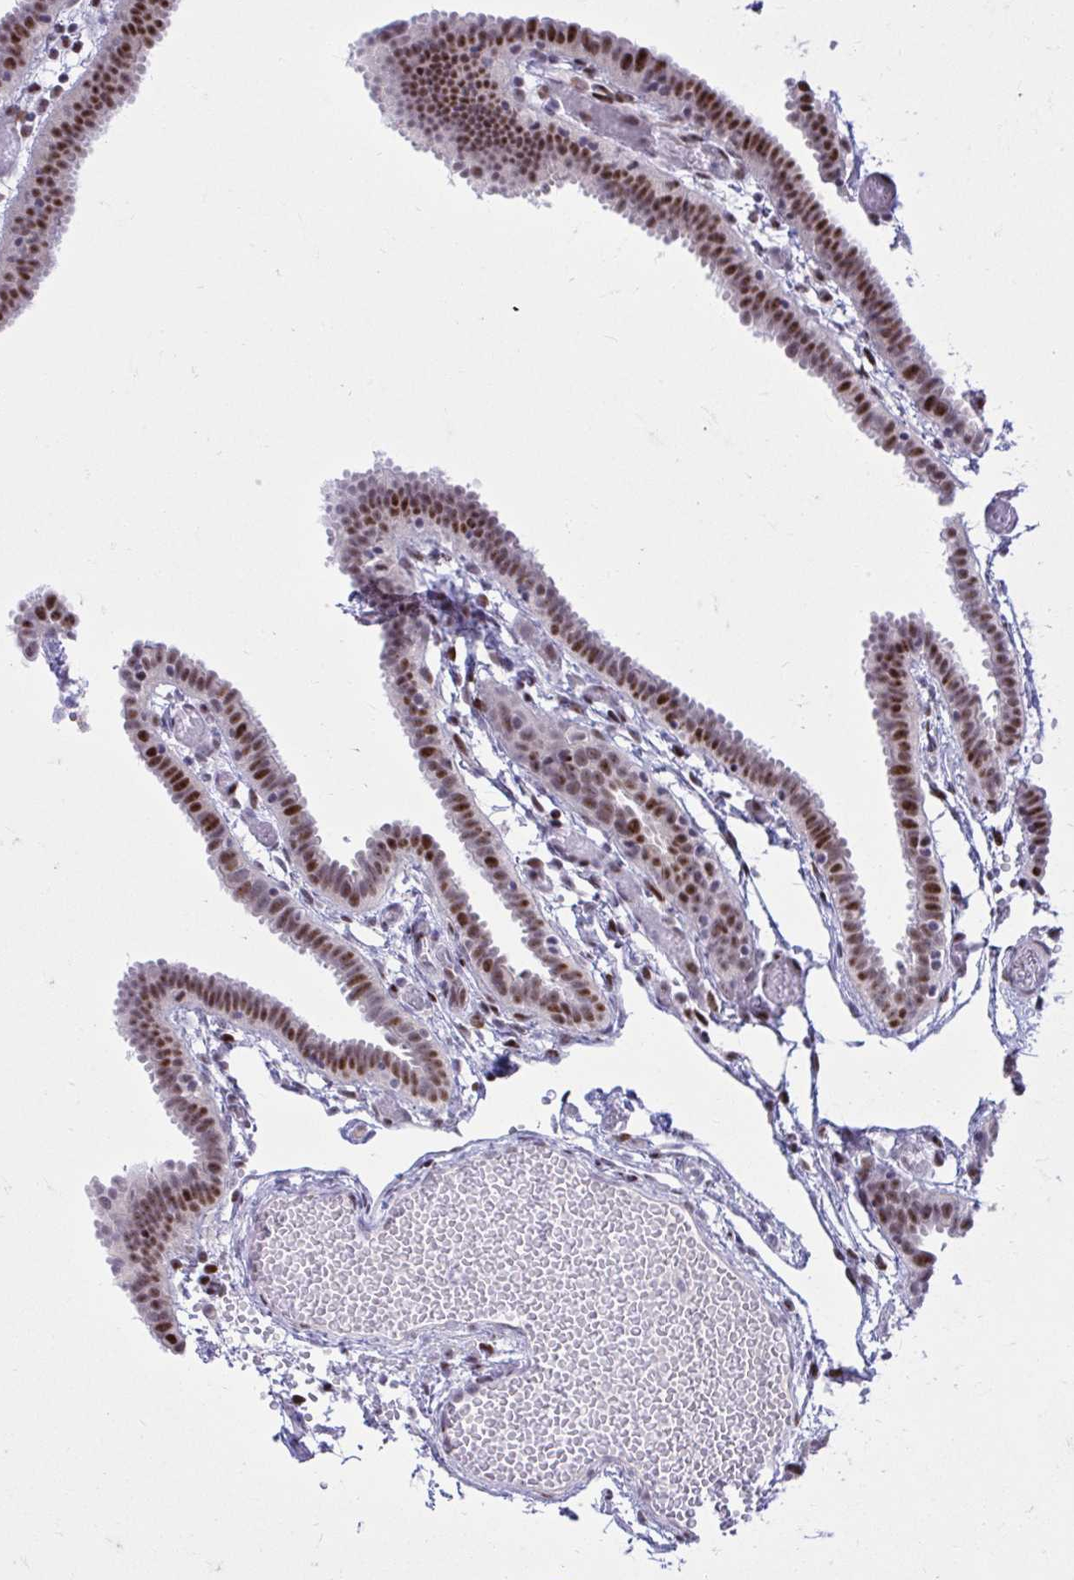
{"staining": {"intensity": "strong", "quantity": "25%-75%", "location": "nuclear"}, "tissue": "fallopian tube", "cell_type": "Glandular cells", "image_type": "normal", "snomed": [{"axis": "morphology", "description": "Normal tissue, NOS"}, {"axis": "topography", "description": "Fallopian tube"}], "caption": "IHC histopathology image of benign human fallopian tube stained for a protein (brown), which demonstrates high levels of strong nuclear positivity in about 25%-75% of glandular cells.", "gene": "C14orf39", "patient": {"sex": "female", "age": 37}}